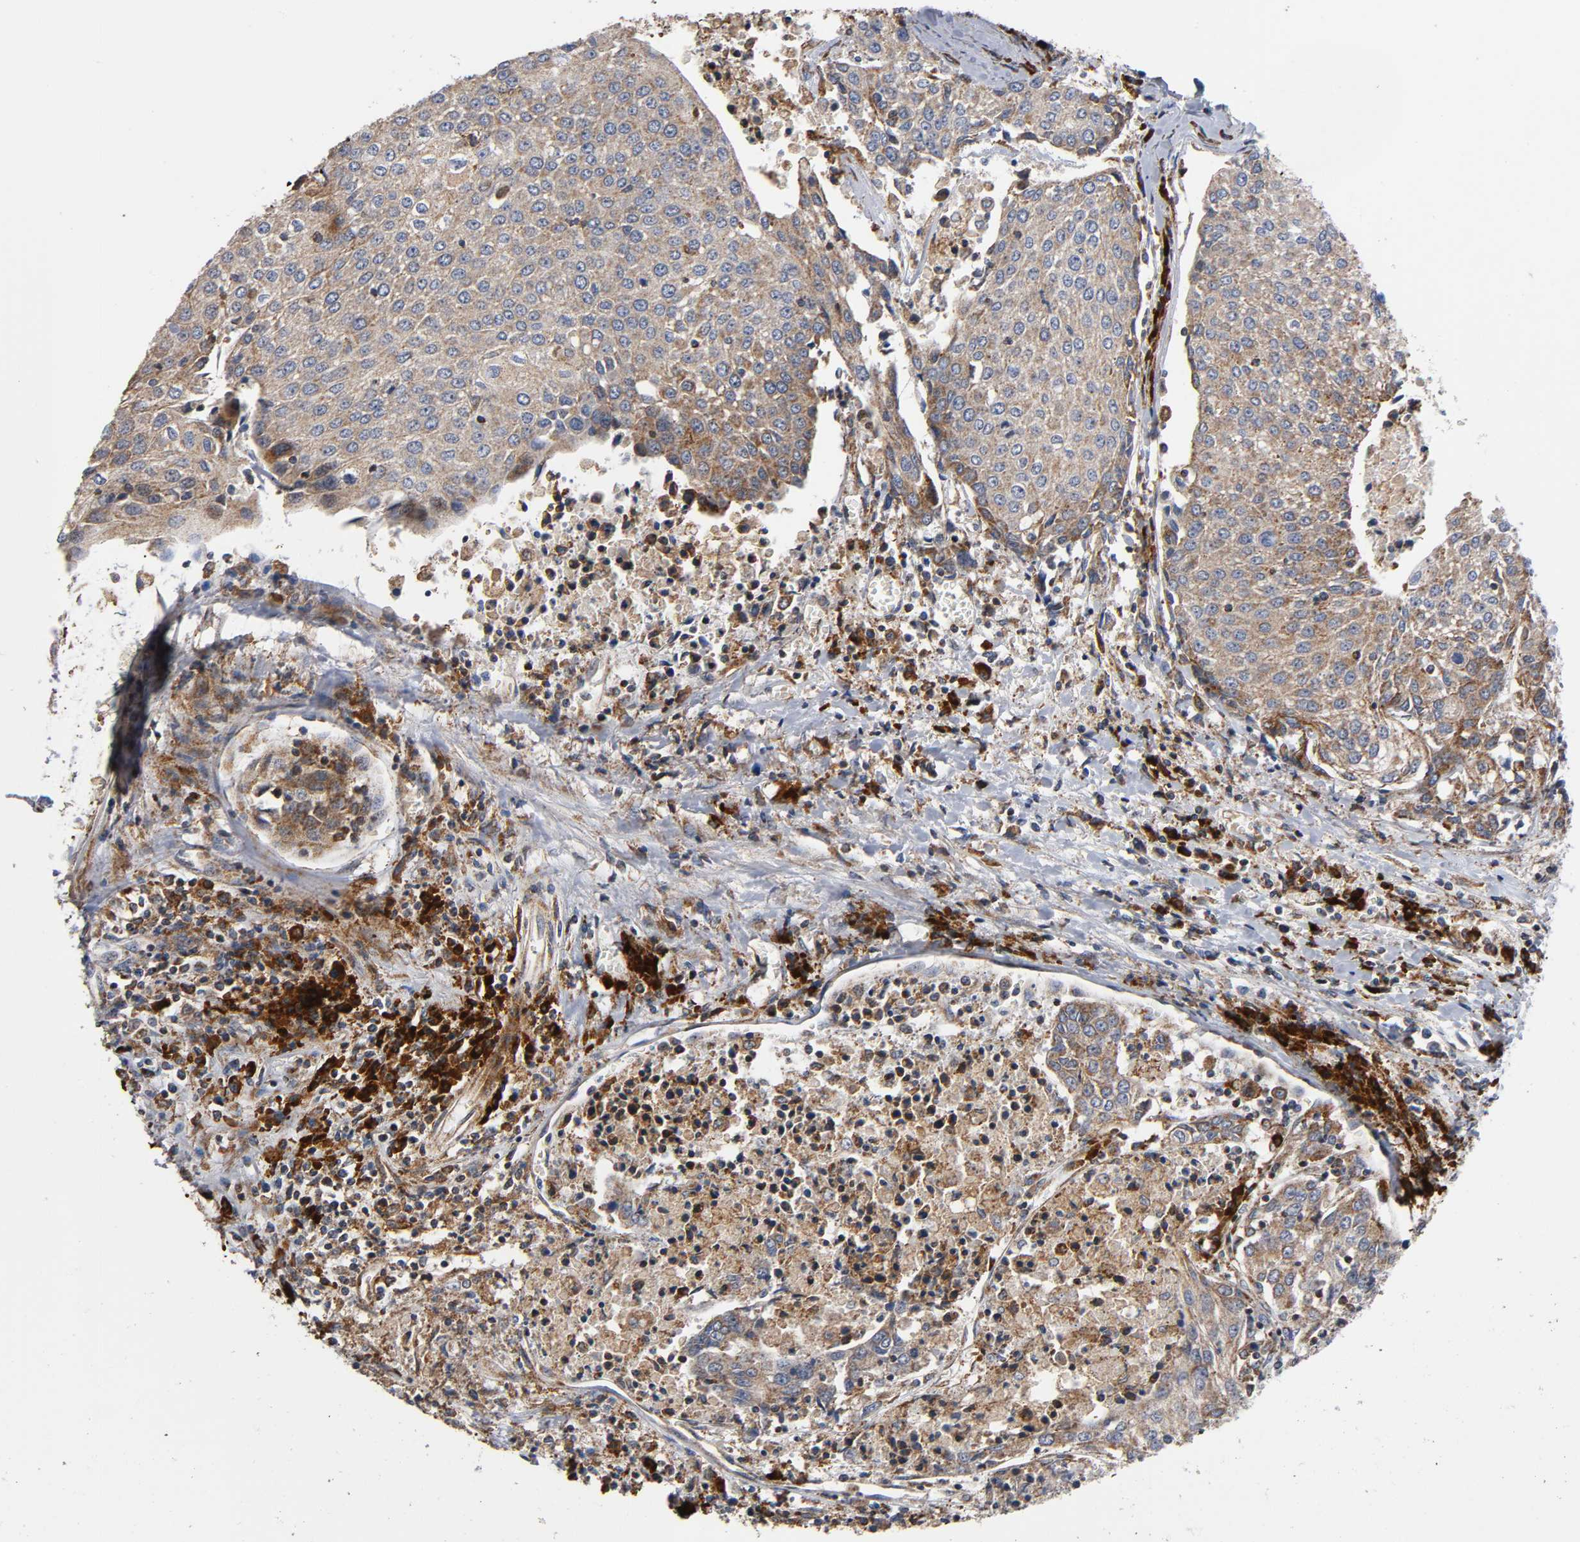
{"staining": {"intensity": "weak", "quantity": ">75%", "location": "cytoplasmic/membranous"}, "tissue": "urothelial cancer", "cell_type": "Tumor cells", "image_type": "cancer", "snomed": [{"axis": "morphology", "description": "Urothelial carcinoma, High grade"}, {"axis": "topography", "description": "Urinary bladder"}], "caption": "An immunohistochemistry (IHC) image of tumor tissue is shown. Protein staining in brown highlights weak cytoplasmic/membranous positivity in urothelial cancer within tumor cells. (IHC, brightfield microscopy, high magnification).", "gene": "MAP3K1", "patient": {"sex": "female", "age": 85}}